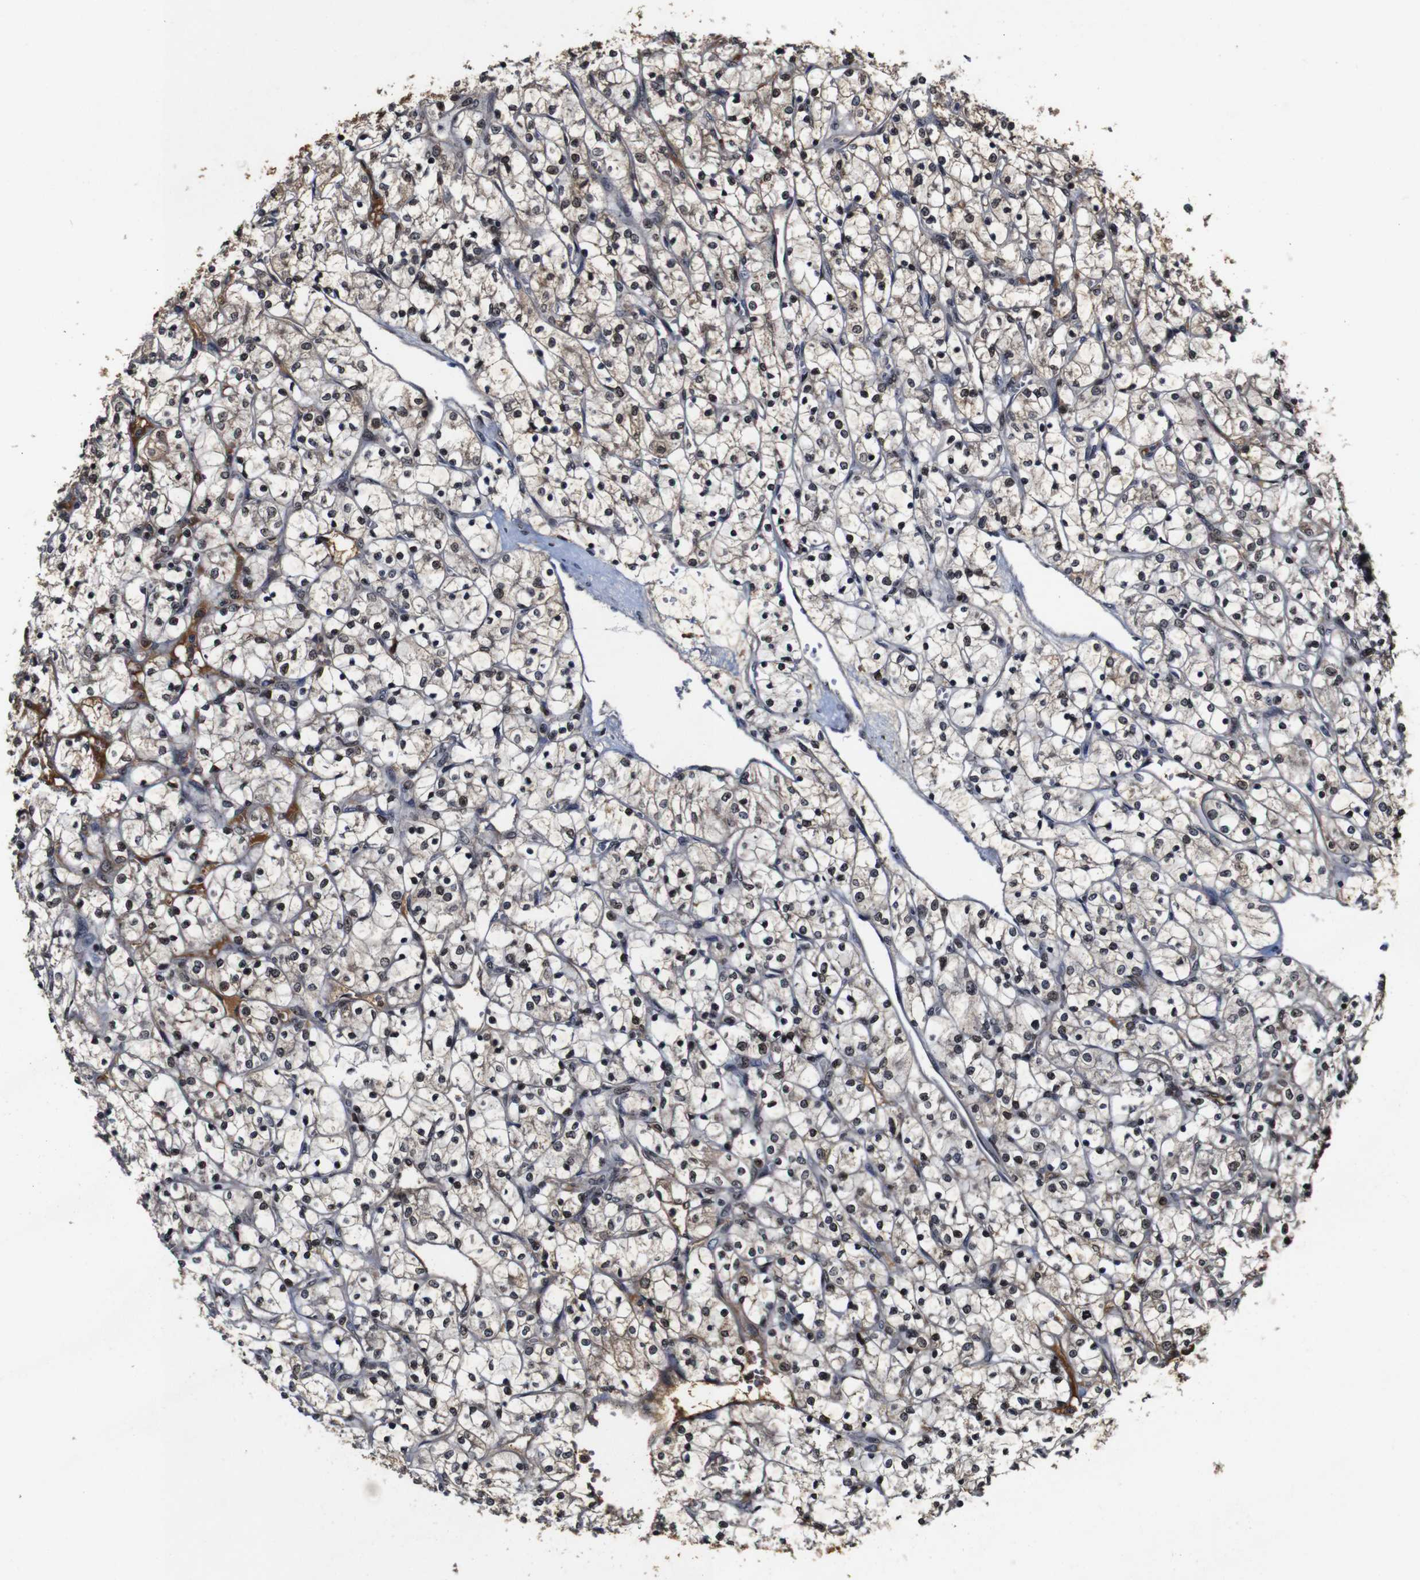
{"staining": {"intensity": "negative", "quantity": "none", "location": "none"}, "tissue": "renal cancer", "cell_type": "Tumor cells", "image_type": "cancer", "snomed": [{"axis": "morphology", "description": "Adenocarcinoma, NOS"}, {"axis": "topography", "description": "Kidney"}], "caption": "DAB immunohistochemical staining of adenocarcinoma (renal) reveals no significant expression in tumor cells.", "gene": "MYC", "patient": {"sex": "female", "age": 69}}